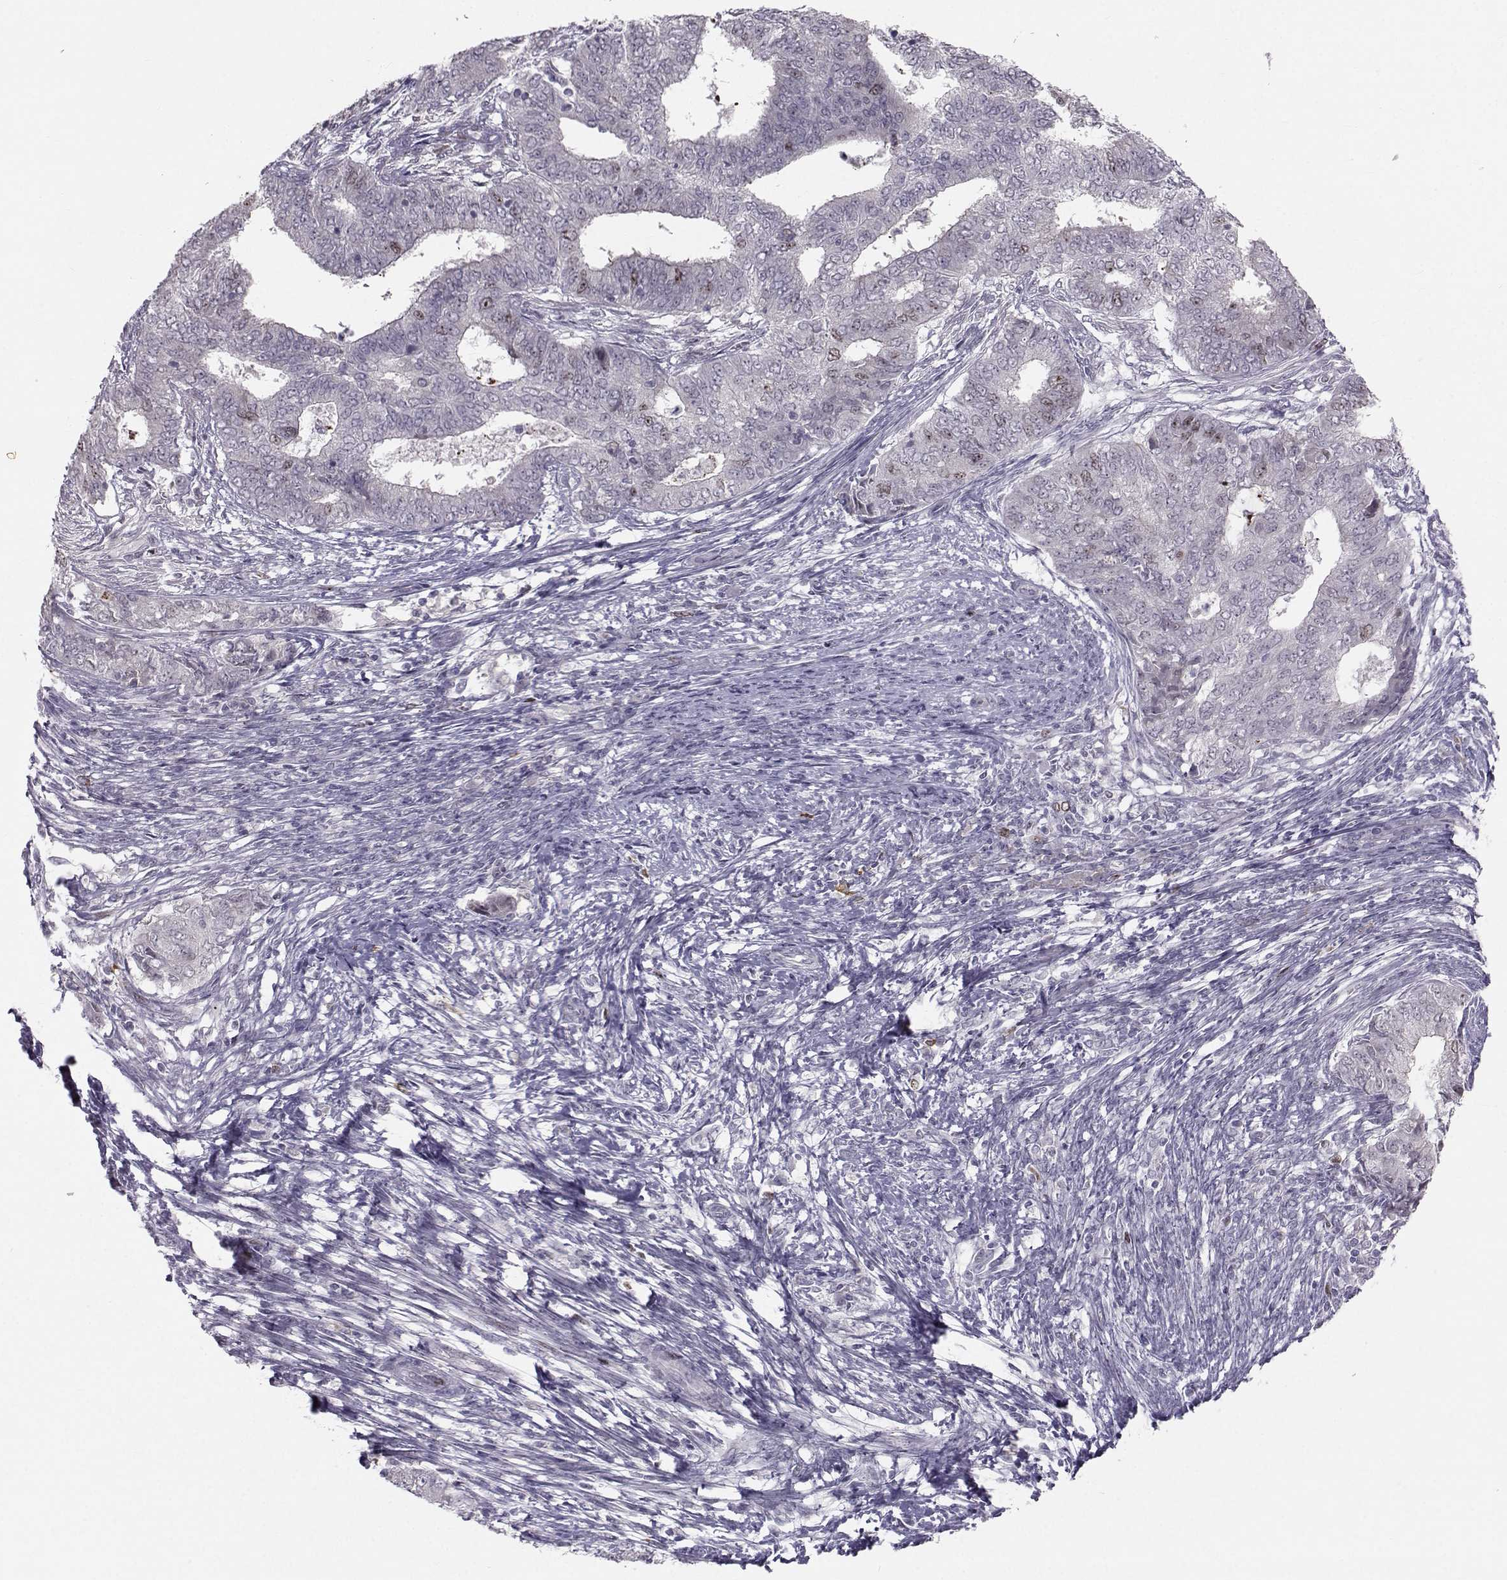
{"staining": {"intensity": "weak", "quantity": "<25%", "location": "nuclear"}, "tissue": "endometrial cancer", "cell_type": "Tumor cells", "image_type": "cancer", "snomed": [{"axis": "morphology", "description": "Adenocarcinoma, NOS"}, {"axis": "topography", "description": "Endometrium"}], "caption": "Tumor cells are negative for brown protein staining in endometrial cancer (adenocarcinoma).", "gene": "LRP8", "patient": {"sex": "female", "age": 62}}